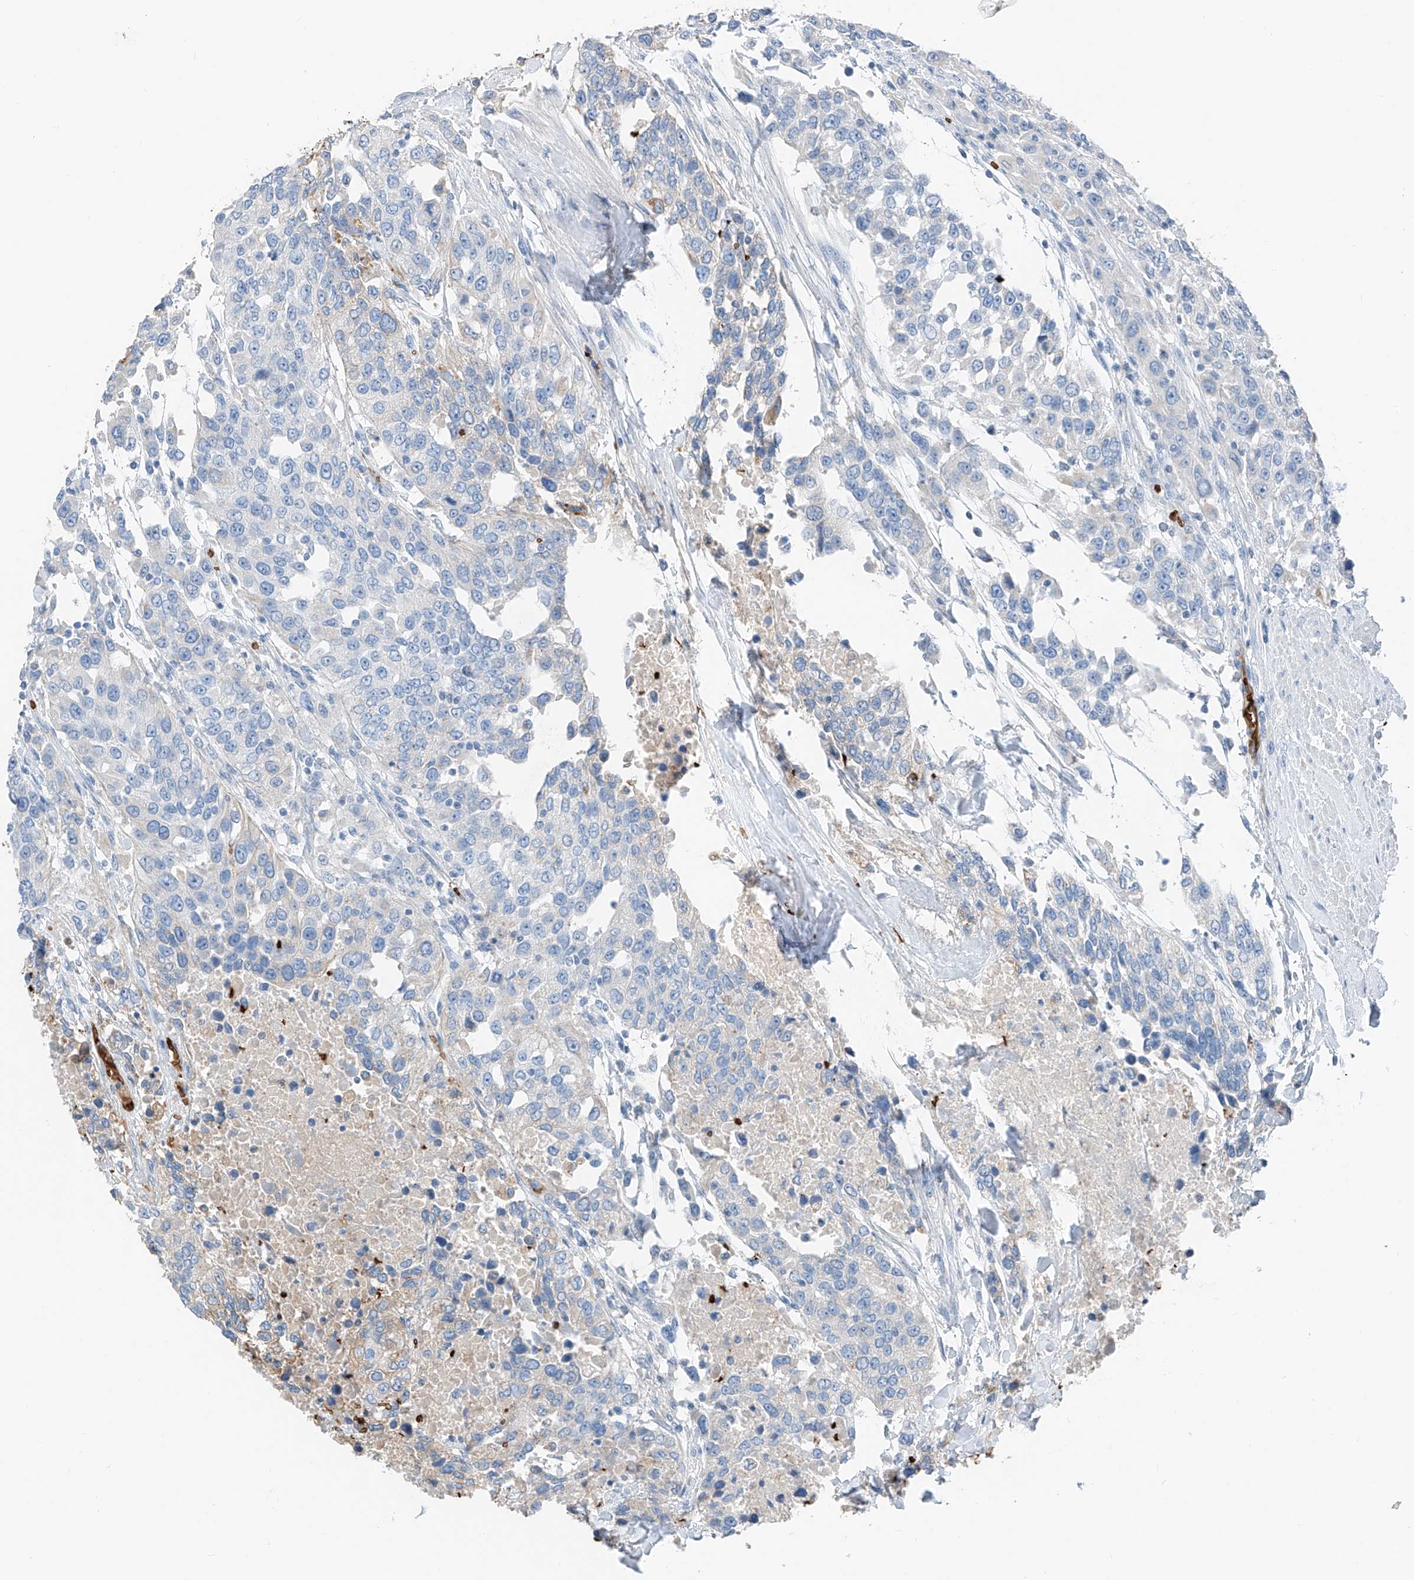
{"staining": {"intensity": "negative", "quantity": "none", "location": "none"}, "tissue": "urothelial cancer", "cell_type": "Tumor cells", "image_type": "cancer", "snomed": [{"axis": "morphology", "description": "Urothelial carcinoma, High grade"}, {"axis": "topography", "description": "Urinary bladder"}], "caption": "Human high-grade urothelial carcinoma stained for a protein using immunohistochemistry (IHC) demonstrates no expression in tumor cells.", "gene": "PRSS23", "patient": {"sex": "female", "age": 80}}